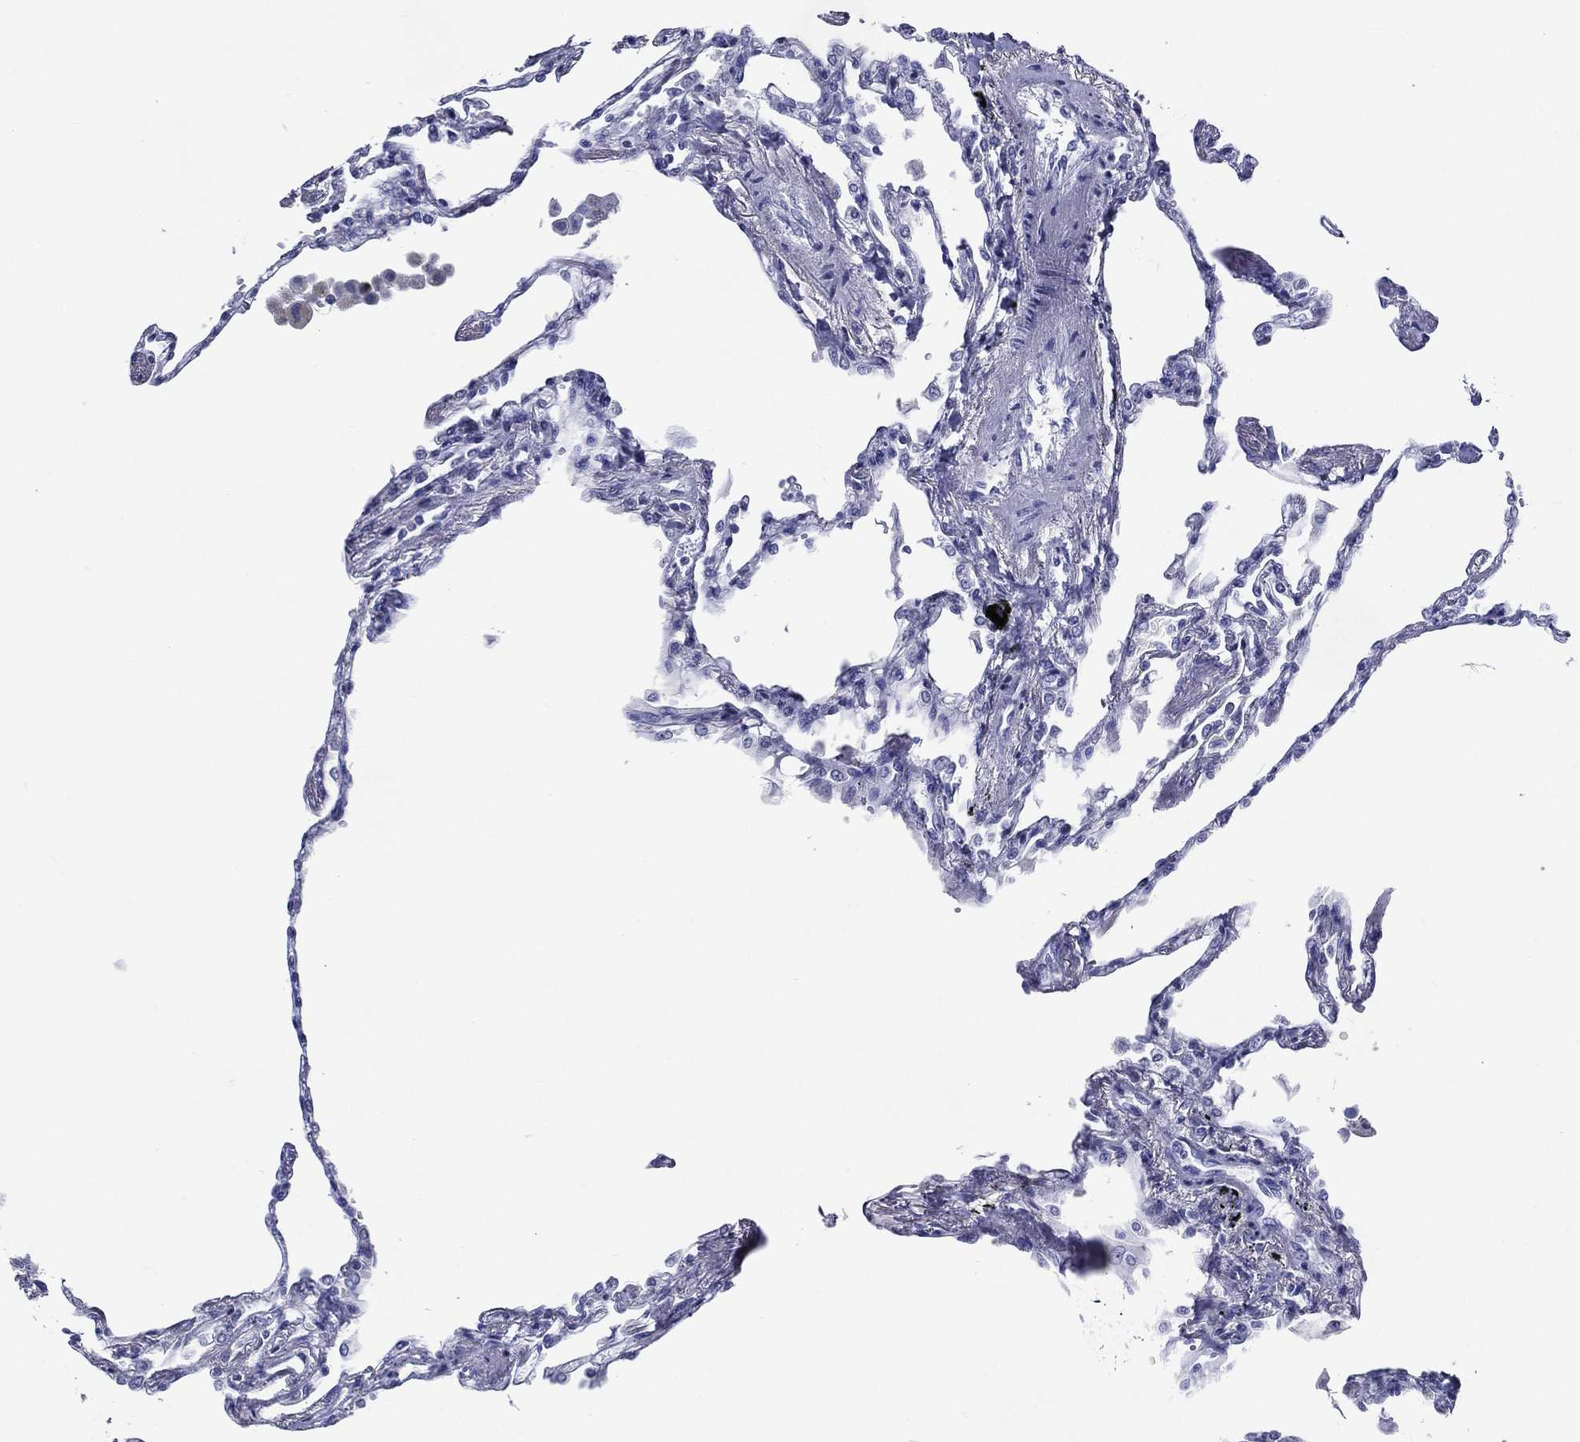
{"staining": {"intensity": "negative", "quantity": "none", "location": "none"}, "tissue": "lung", "cell_type": "Alveolar cells", "image_type": "normal", "snomed": [{"axis": "morphology", "description": "Normal tissue, NOS"}, {"axis": "topography", "description": "Lung"}], "caption": "Immunohistochemistry micrograph of unremarkable lung: human lung stained with DAB demonstrates no significant protein staining in alveolar cells. Nuclei are stained in blue.", "gene": "ACE2", "patient": {"sex": "male", "age": 78}}